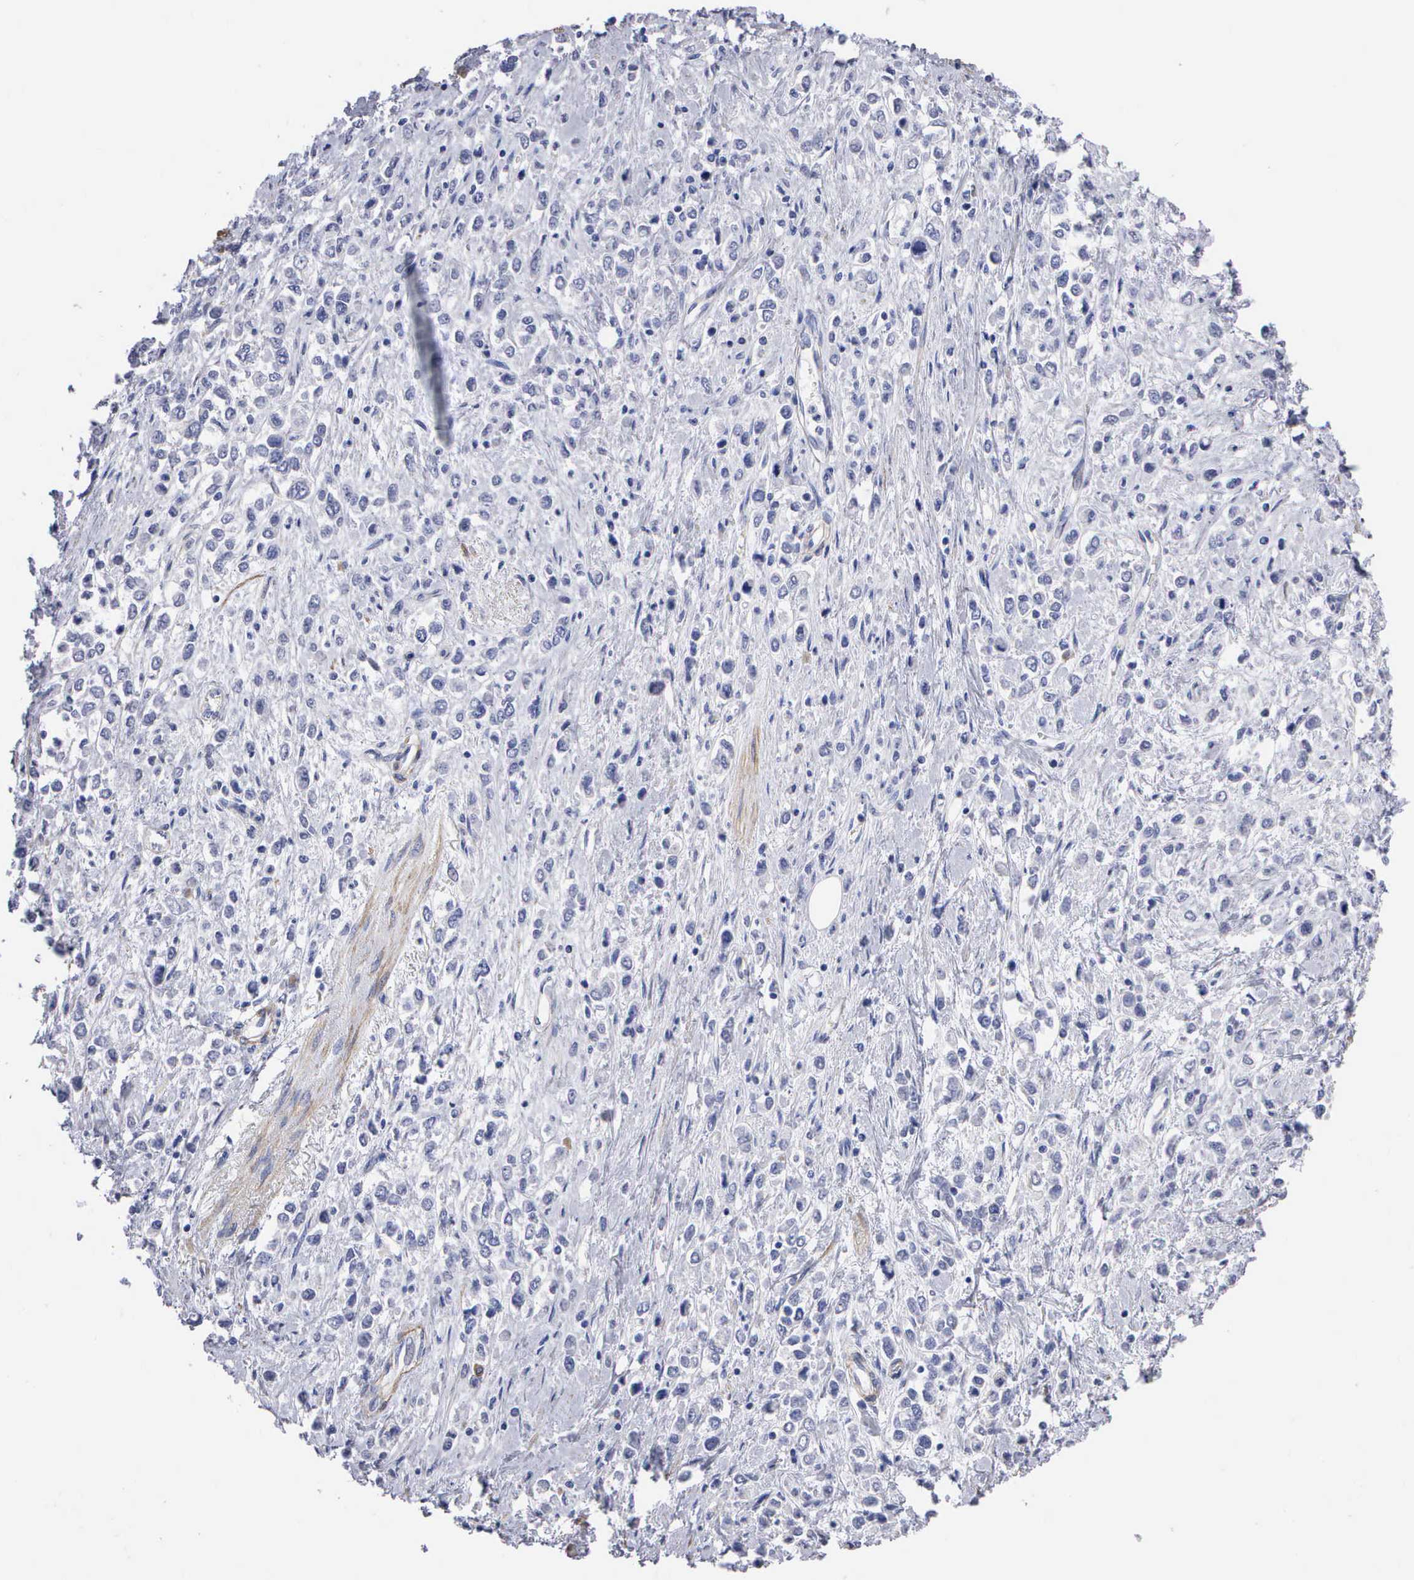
{"staining": {"intensity": "negative", "quantity": "none", "location": "none"}, "tissue": "stomach cancer", "cell_type": "Tumor cells", "image_type": "cancer", "snomed": [{"axis": "morphology", "description": "Adenocarcinoma, NOS"}, {"axis": "topography", "description": "Stomach, upper"}], "caption": "Tumor cells show no significant staining in stomach cancer. (Stains: DAB IHC with hematoxylin counter stain, Microscopy: brightfield microscopy at high magnification).", "gene": "ELFN2", "patient": {"sex": "male", "age": 76}}